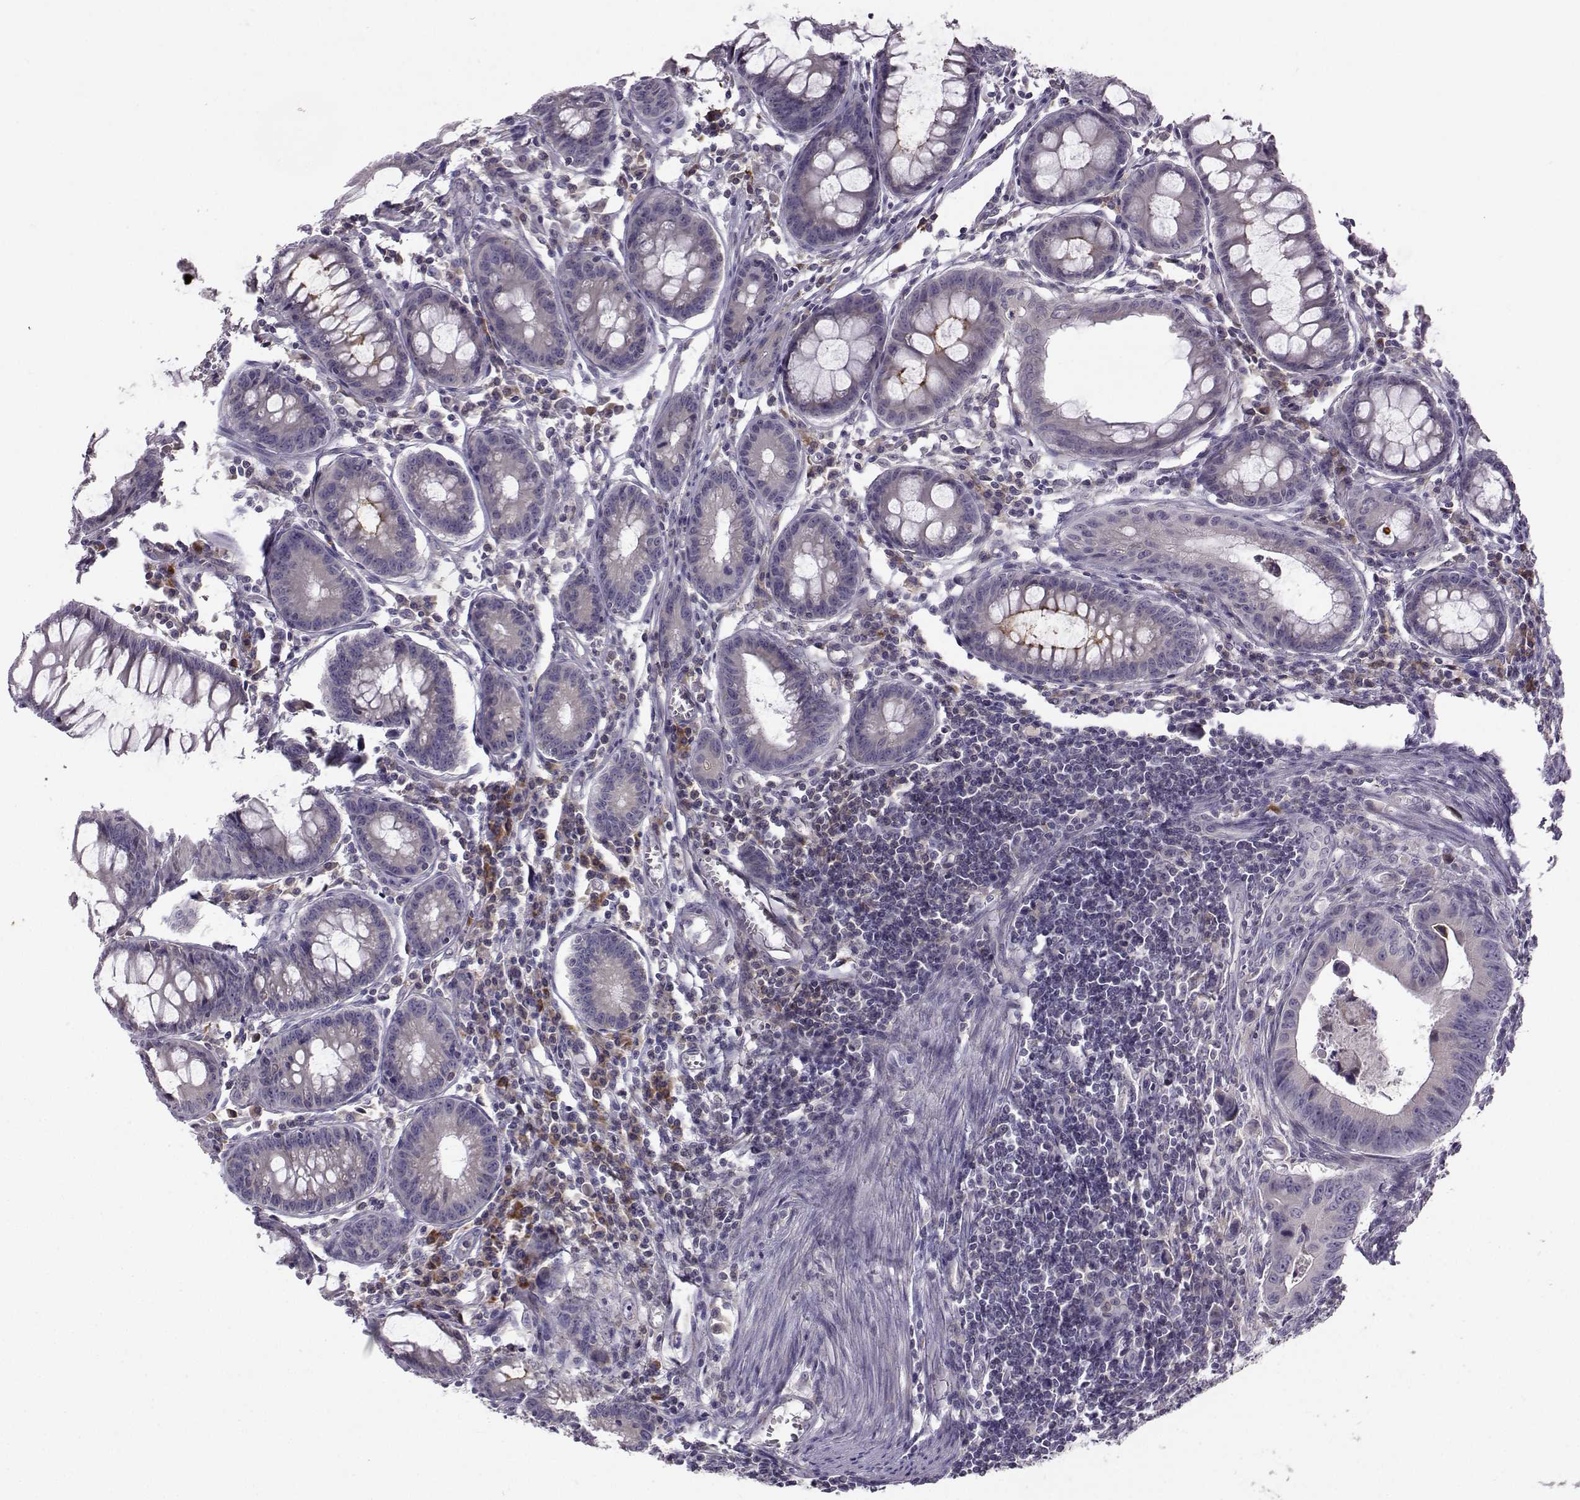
{"staining": {"intensity": "moderate", "quantity": "<25%", "location": "cytoplasmic/membranous"}, "tissue": "colorectal cancer", "cell_type": "Tumor cells", "image_type": "cancer", "snomed": [{"axis": "morphology", "description": "Adenocarcinoma, NOS"}, {"axis": "topography", "description": "Colon"}], "caption": "IHC photomicrograph of neoplastic tissue: human colorectal cancer (adenocarcinoma) stained using immunohistochemistry (IHC) demonstrates low levels of moderate protein expression localized specifically in the cytoplasmic/membranous of tumor cells, appearing as a cytoplasmic/membranous brown color.", "gene": "FCAMR", "patient": {"sex": "female", "age": 87}}